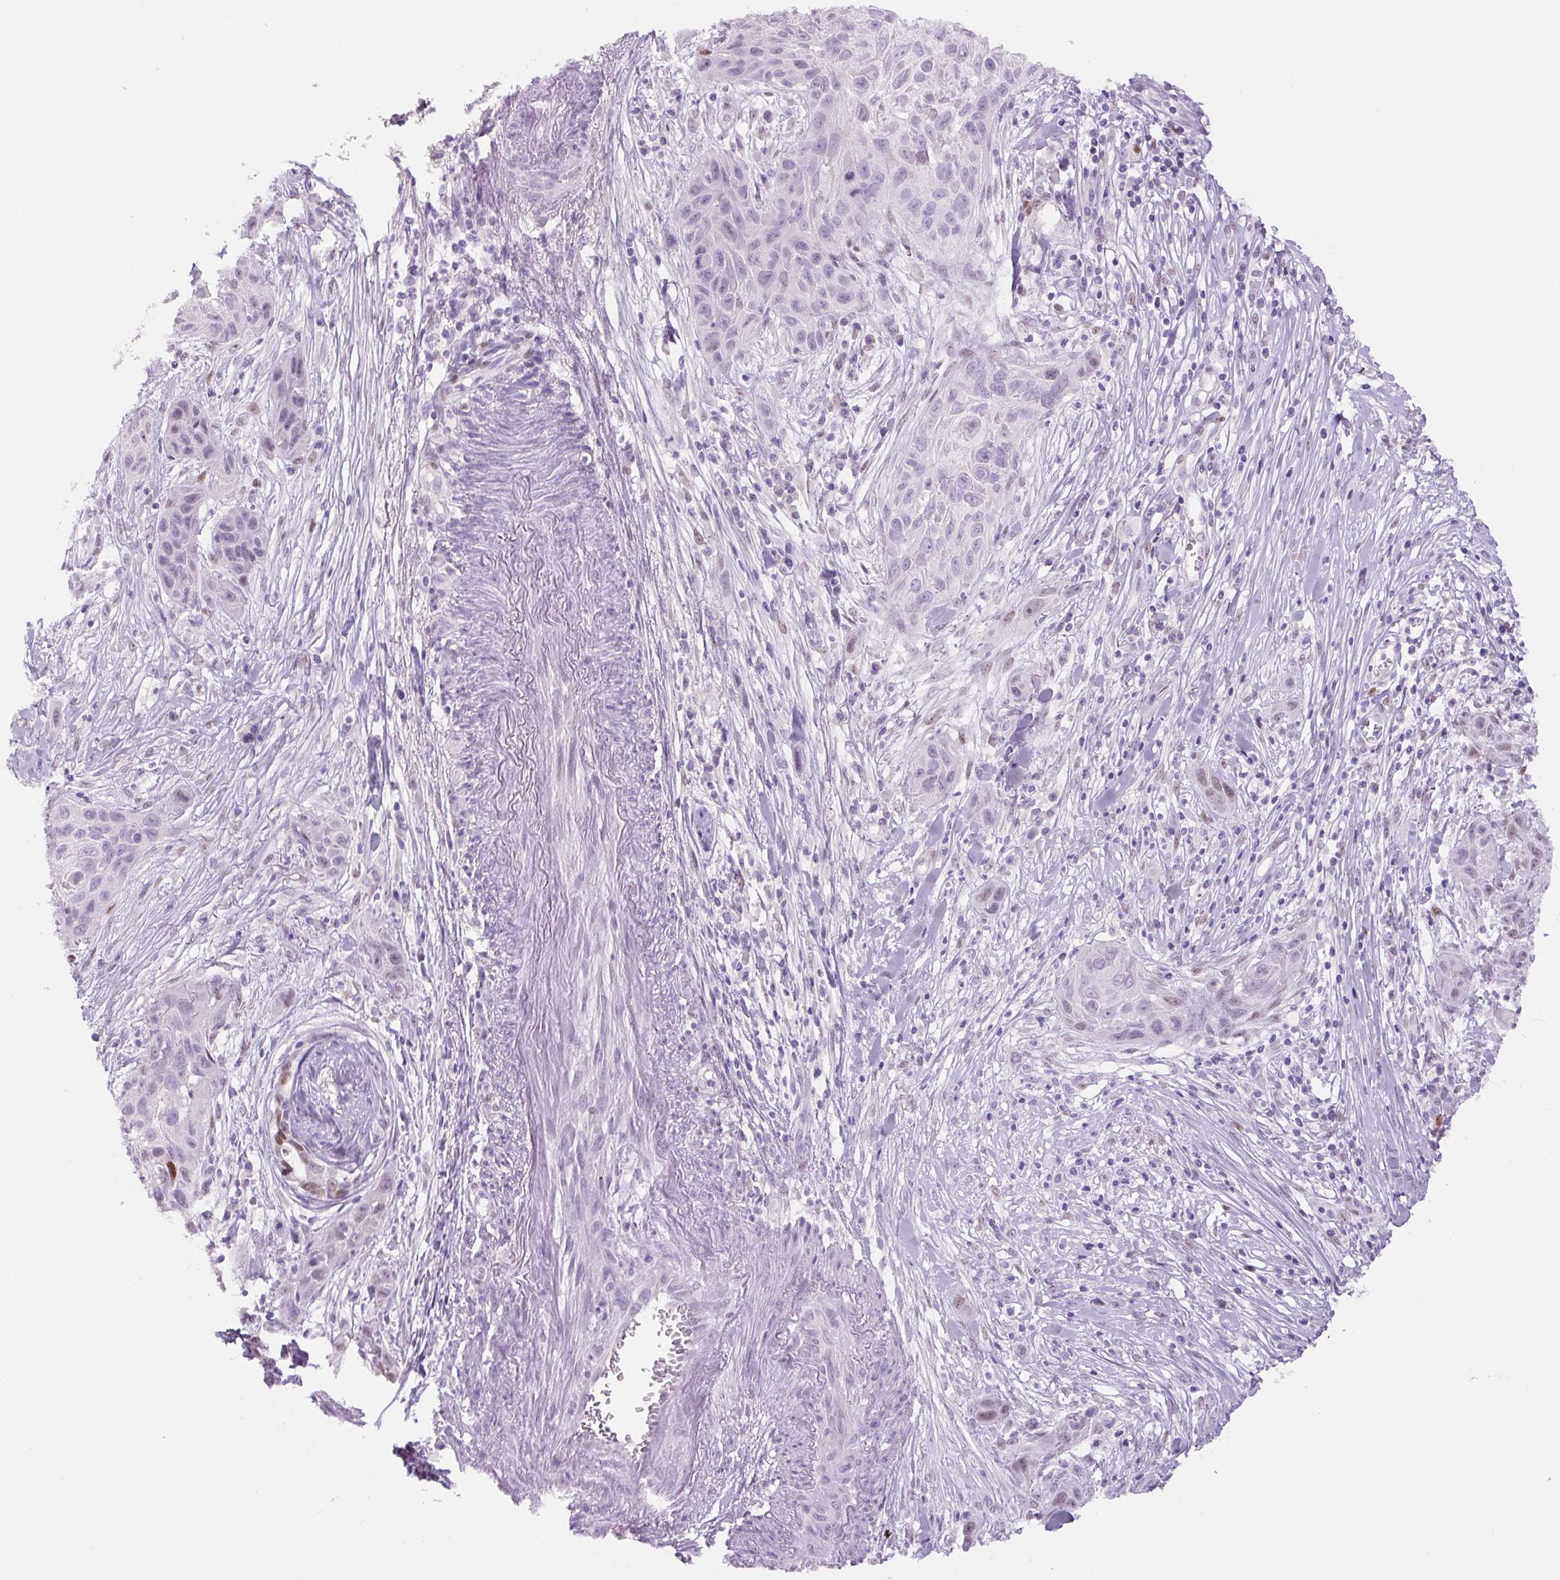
{"staining": {"intensity": "moderate", "quantity": "<25%", "location": "nuclear"}, "tissue": "skin cancer", "cell_type": "Tumor cells", "image_type": "cancer", "snomed": [{"axis": "morphology", "description": "Squamous cell carcinoma, NOS"}, {"axis": "topography", "description": "Skin"}, {"axis": "topography", "description": "Vulva"}], "caption": "Human skin squamous cell carcinoma stained with a brown dye exhibits moderate nuclear positive expression in approximately <25% of tumor cells.", "gene": "SIX1", "patient": {"sex": "female", "age": 83}}